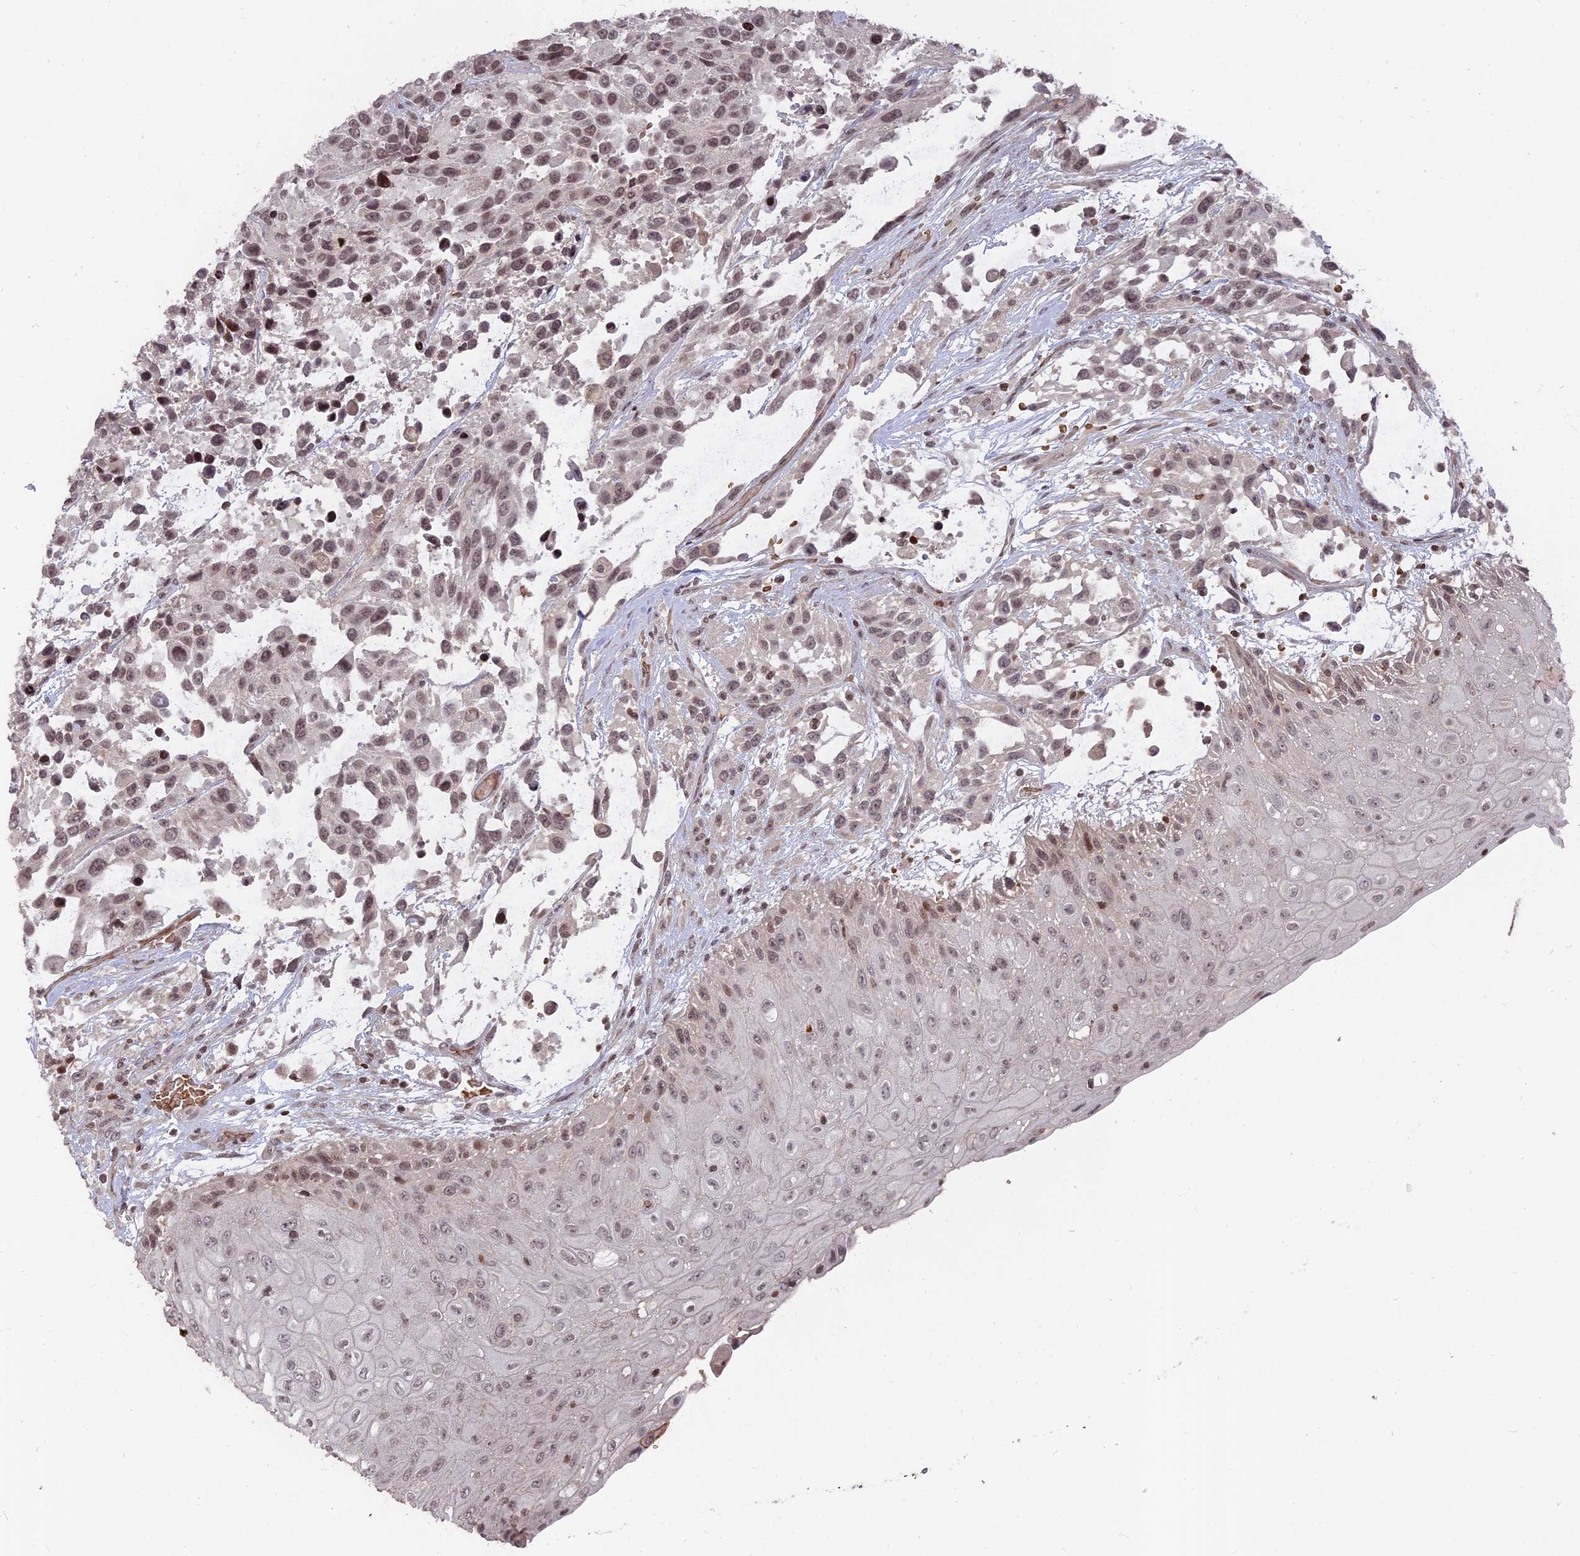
{"staining": {"intensity": "weak", "quantity": ">75%", "location": "nuclear"}, "tissue": "urothelial cancer", "cell_type": "Tumor cells", "image_type": "cancer", "snomed": [{"axis": "morphology", "description": "Urothelial carcinoma, High grade"}, {"axis": "topography", "description": "Urinary bladder"}], "caption": "Immunohistochemistry photomicrograph of neoplastic tissue: high-grade urothelial carcinoma stained using immunohistochemistry exhibits low levels of weak protein expression localized specifically in the nuclear of tumor cells, appearing as a nuclear brown color.", "gene": "NR1H3", "patient": {"sex": "female", "age": 70}}